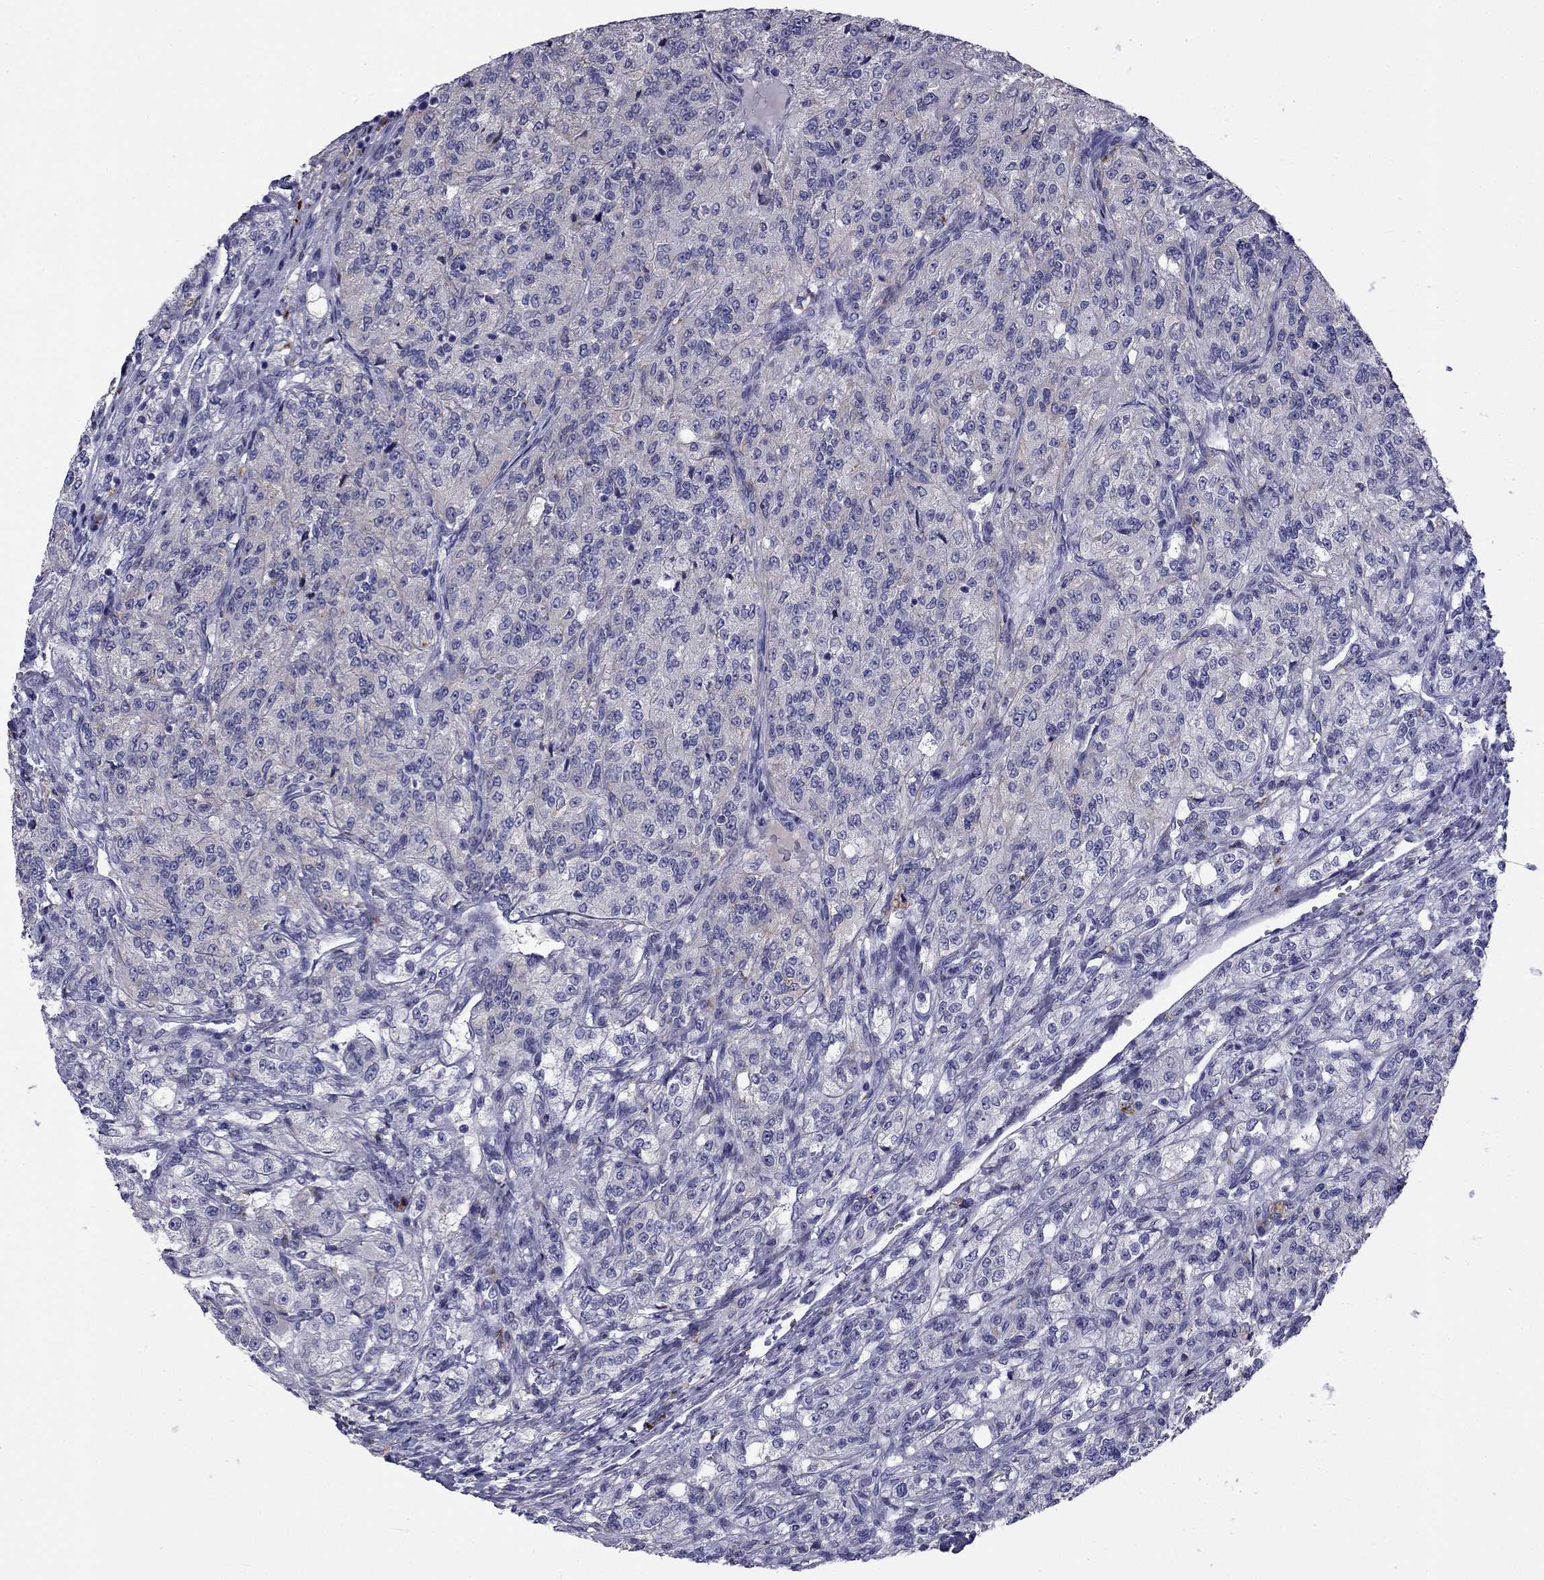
{"staining": {"intensity": "negative", "quantity": "none", "location": "none"}, "tissue": "renal cancer", "cell_type": "Tumor cells", "image_type": "cancer", "snomed": [{"axis": "morphology", "description": "Adenocarcinoma, NOS"}, {"axis": "topography", "description": "Kidney"}], "caption": "This image is of renal cancer (adenocarcinoma) stained with immunohistochemistry to label a protein in brown with the nuclei are counter-stained blue. There is no staining in tumor cells. Nuclei are stained in blue.", "gene": "CLPSL2", "patient": {"sex": "female", "age": 63}}